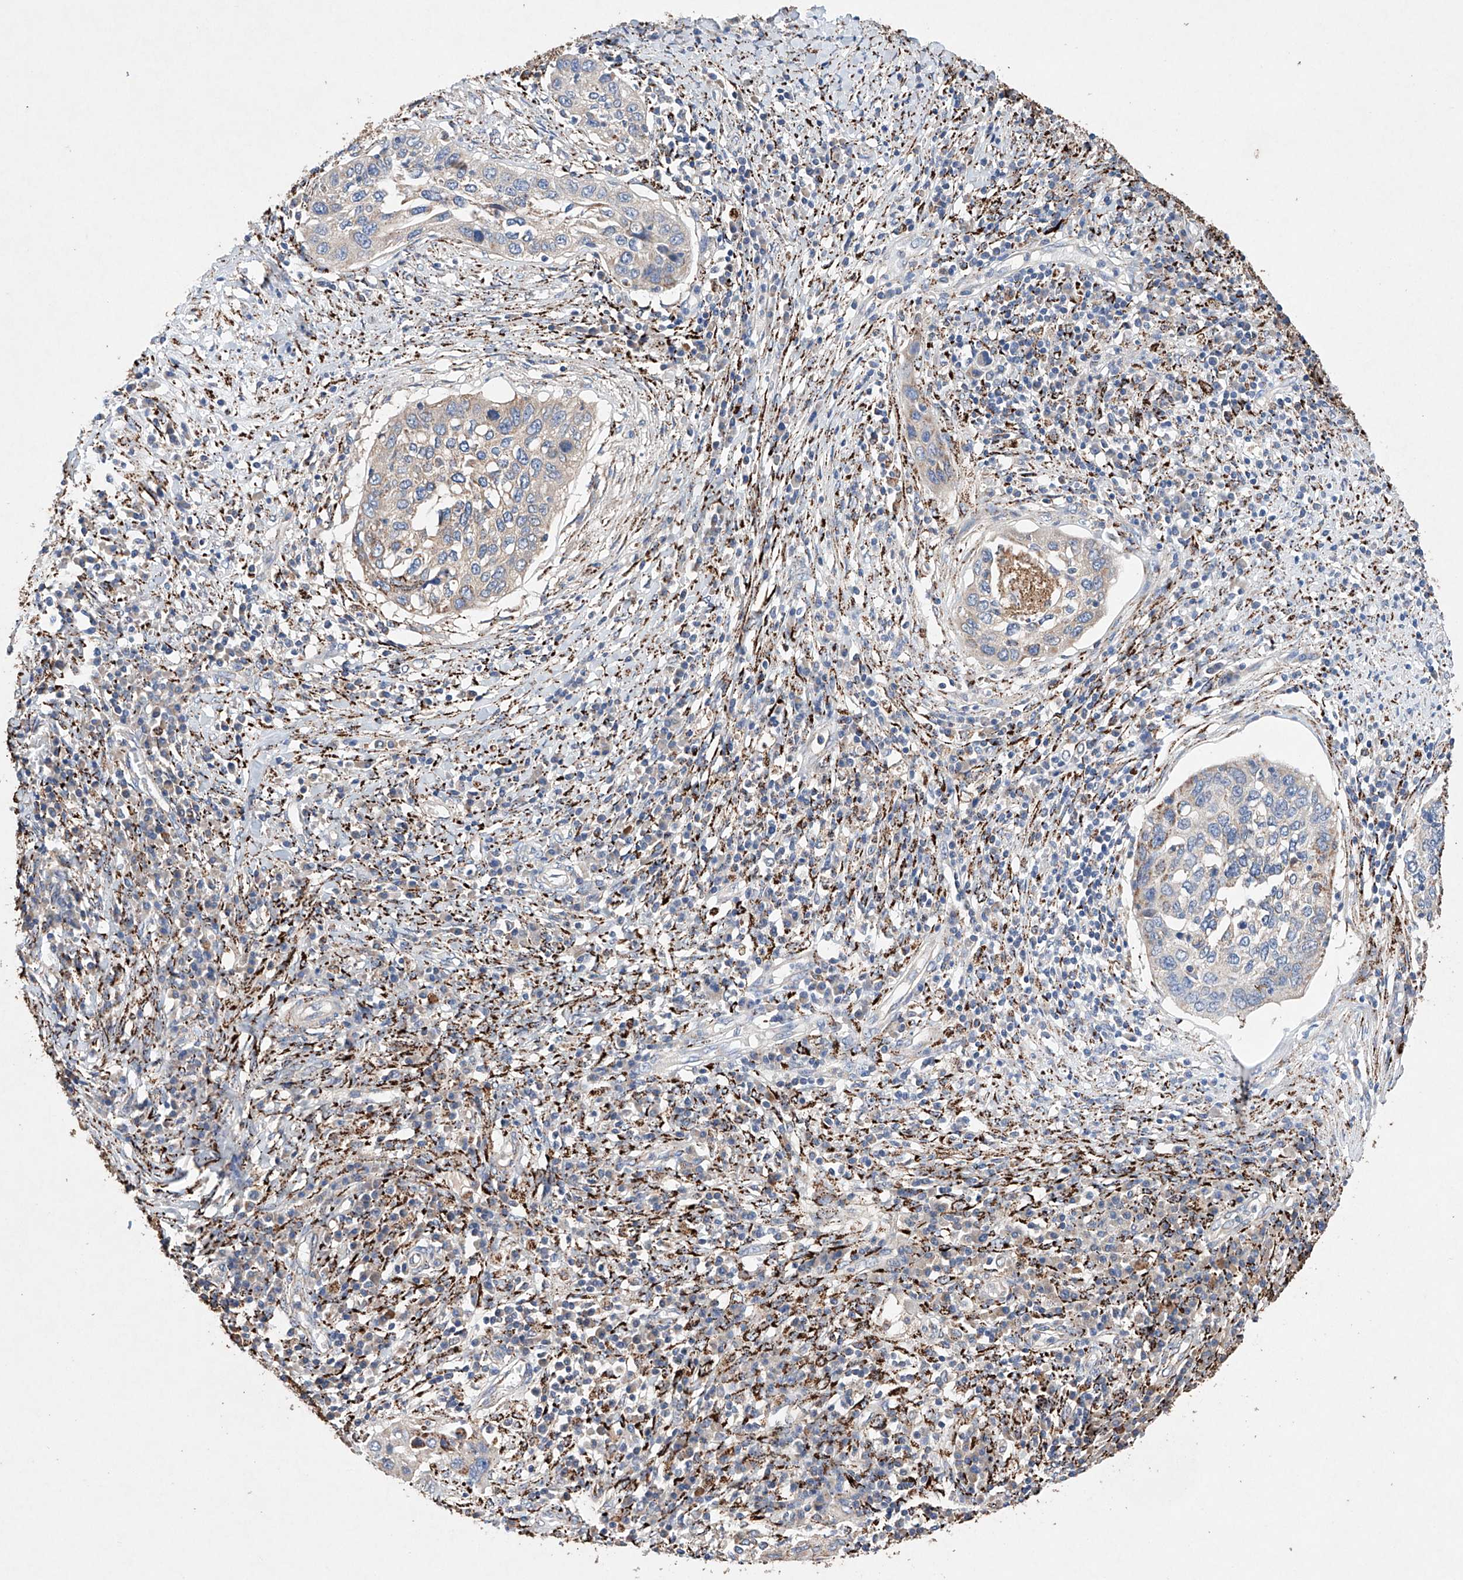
{"staining": {"intensity": "weak", "quantity": "<25%", "location": "cytoplasmic/membranous"}, "tissue": "cervical cancer", "cell_type": "Tumor cells", "image_type": "cancer", "snomed": [{"axis": "morphology", "description": "Squamous cell carcinoma, NOS"}, {"axis": "topography", "description": "Cervix"}], "caption": "This is an immunohistochemistry micrograph of squamous cell carcinoma (cervical). There is no positivity in tumor cells.", "gene": "NRROS", "patient": {"sex": "female", "age": 38}}